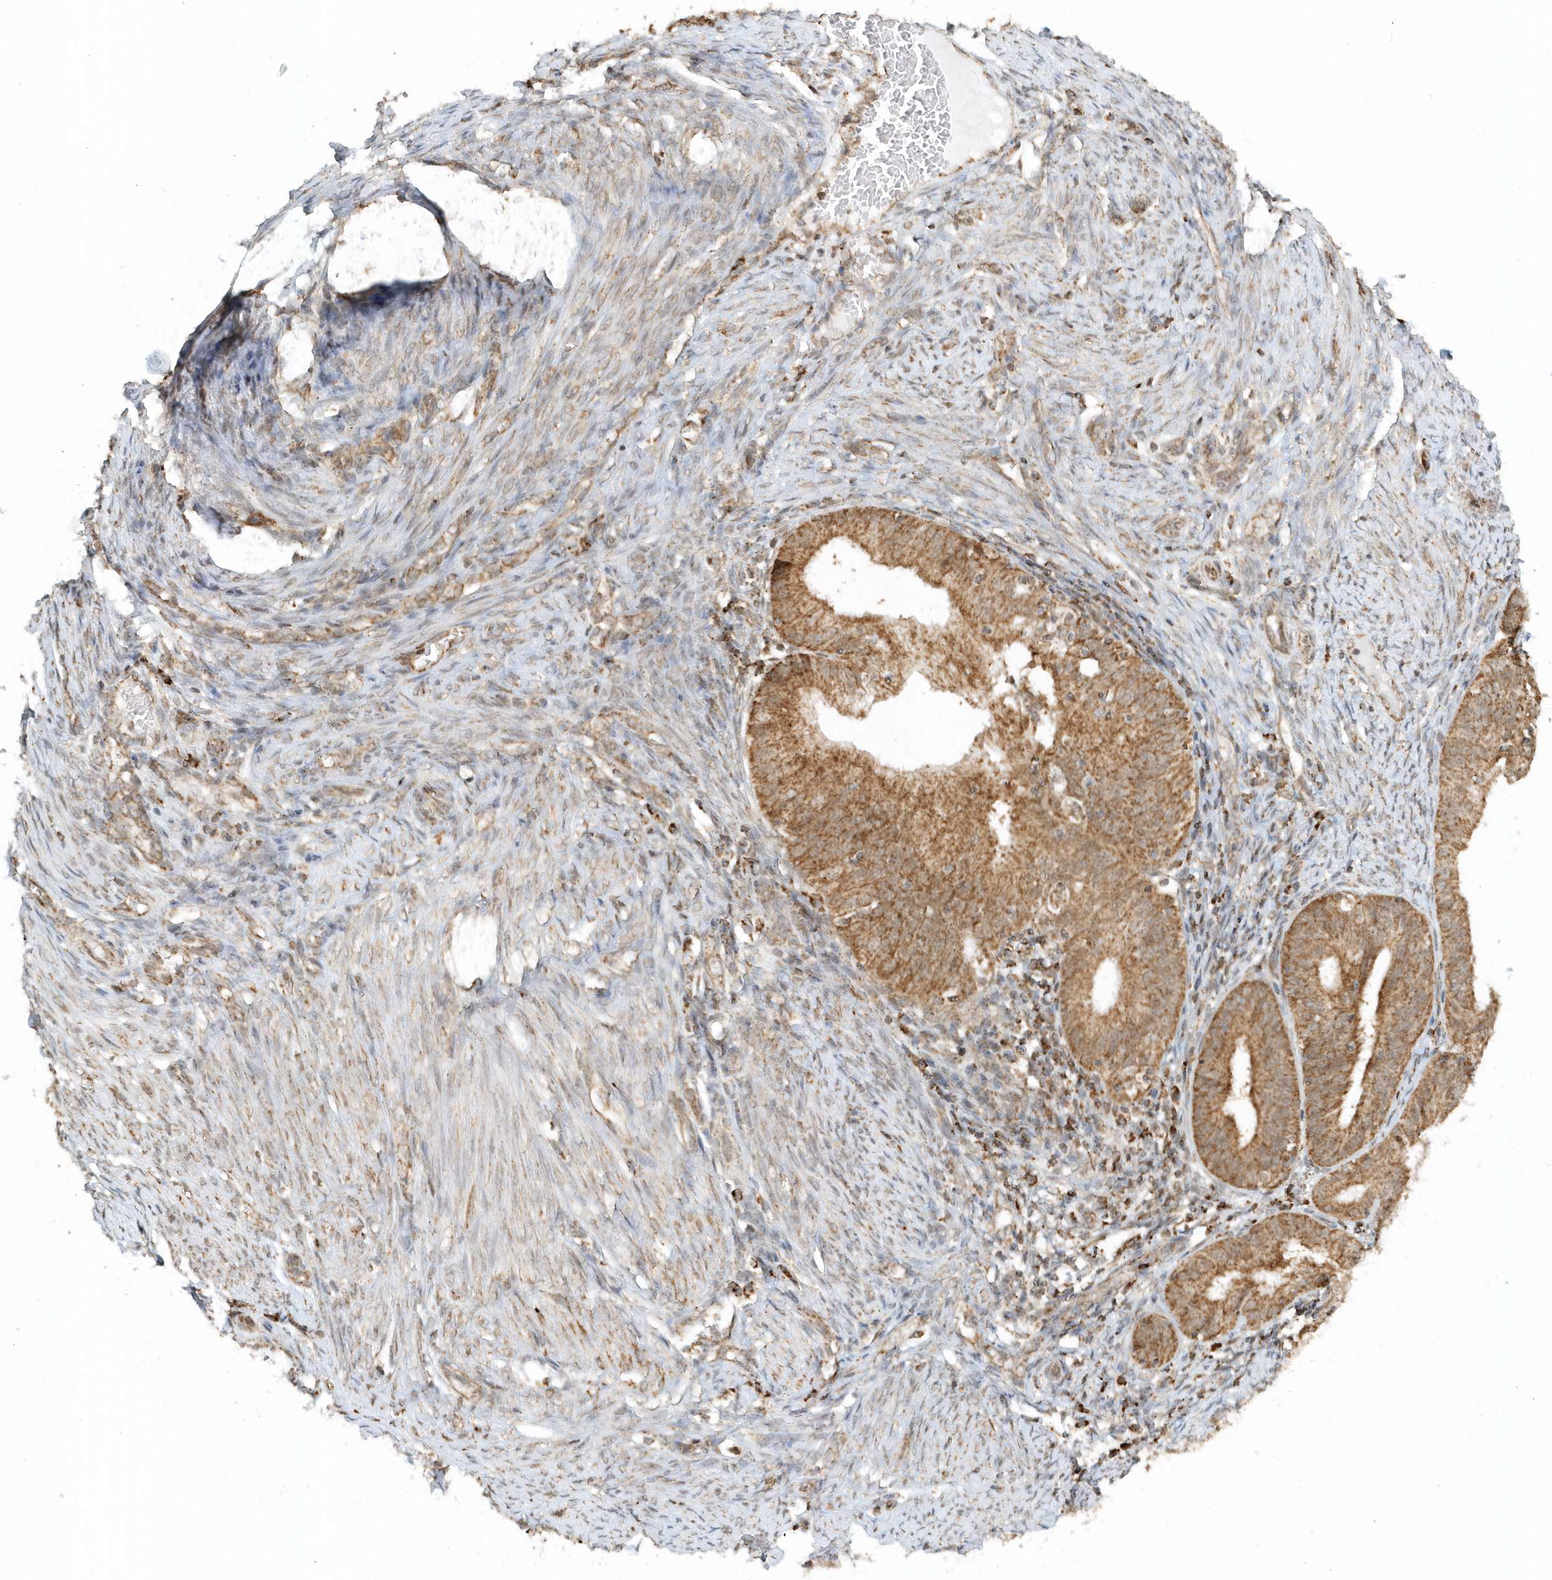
{"staining": {"intensity": "strong", "quantity": ">75%", "location": "cytoplasmic/membranous"}, "tissue": "endometrial cancer", "cell_type": "Tumor cells", "image_type": "cancer", "snomed": [{"axis": "morphology", "description": "Adenocarcinoma, NOS"}, {"axis": "topography", "description": "Endometrium"}], "caption": "Protein expression analysis of human adenocarcinoma (endometrial) reveals strong cytoplasmic/membranous expression in about >75% of tumor cells.", "gene": "PSMD6", "patient": {"sex": "female", "age": 51}}